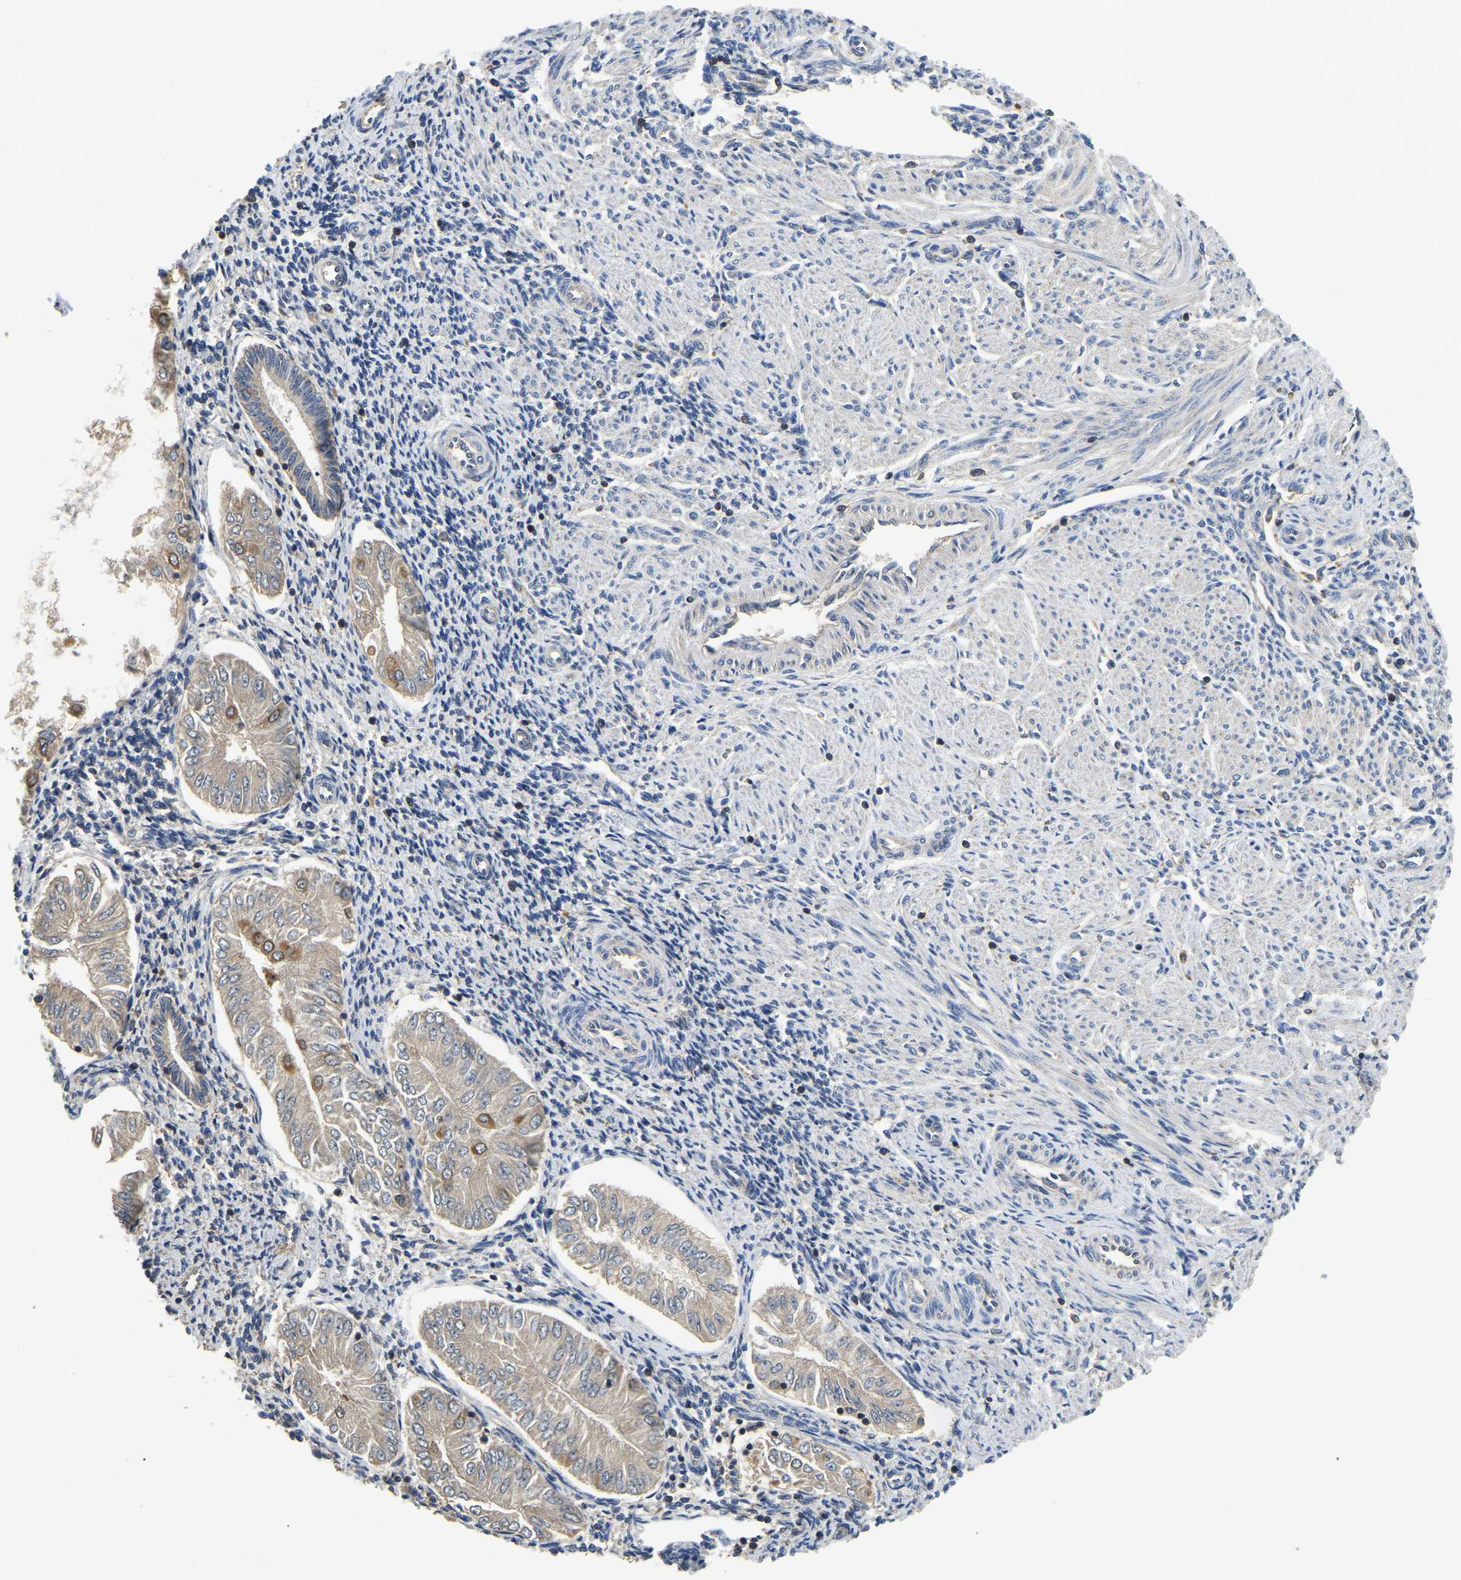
{"staining": {"intensity": "moderate", "quantity": "<25%", "location": "cytoplasmic/membranous"}, "tissue": "endometrial cancer", "cell_type": "Tumor cells", "image_type": "cancer", "snomed": [{"axis": "morphology", "description": "Adenocarcinoma, NOS"}, {"axis": "topography", "description": "Endometrium"}], "caption": "Moderate cytoplasmic/membranous staining is identified in approximately <25% of tumor cells in endometrial cancer. The staining was performed using DAB (3,3'-diaminobenzidine) to visualize the protein expression in brown, while the nuclei were stained in blue with hematoxylin (Magnification: 20x).", "gene": "SMPD2", "patient": {"sex": "female", "age": 53}}